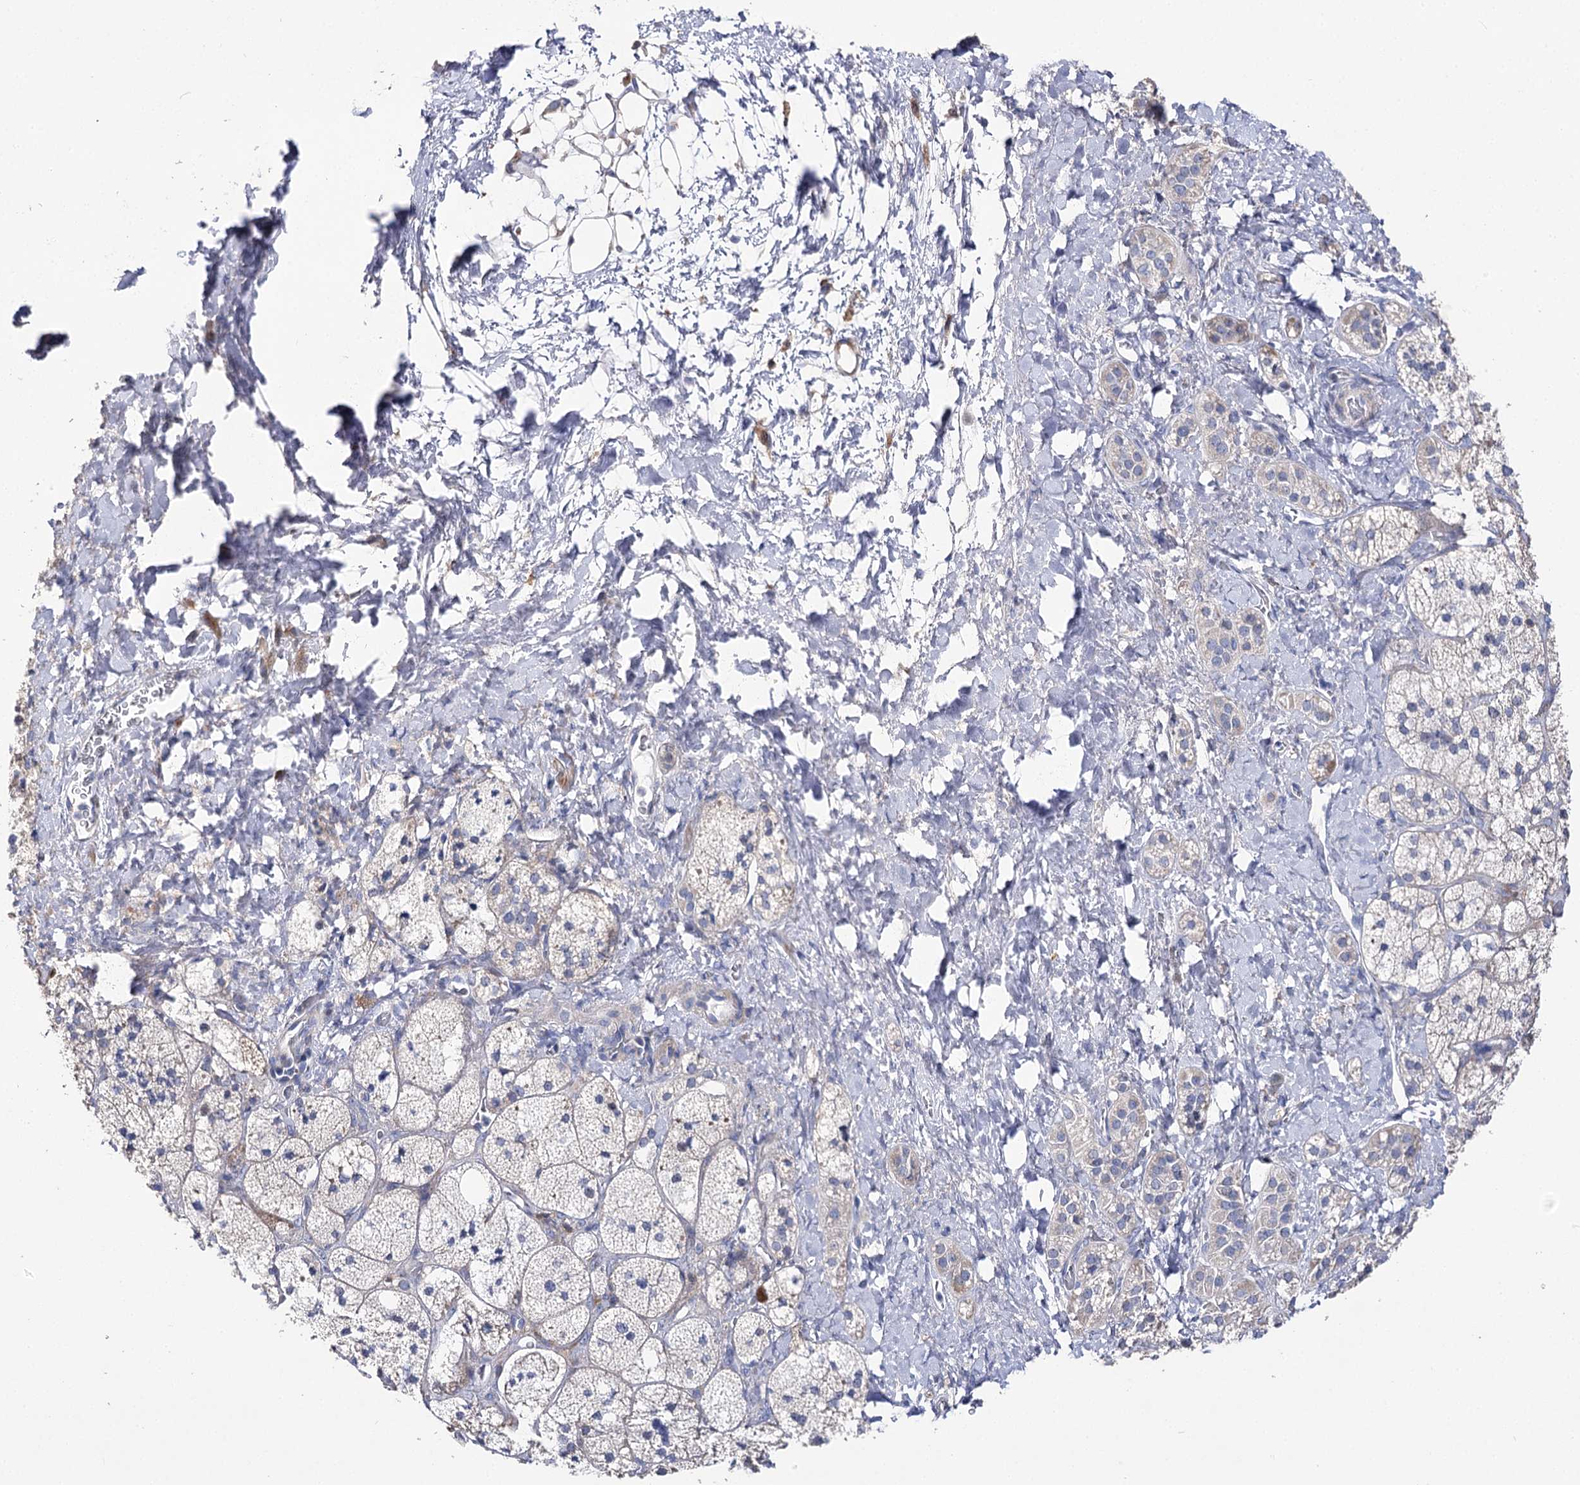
{"staining": {"intensity": "negative", "quantity": "none", "location": "none"}, "tissue": "adrenal gland", "cell_type": "Glandular cells", "image_type": "normal", "snomed": [{"axis": "morphology", "description": "Normal tissue, NOS"}, {"axis": "topography", "description": "Adrenal gland"}], "caption": "A high-resolution image shows IHC staining of normal adrenal gland, which reveals no significant staining in glandular cells. (Immunohistochemistry (ihc), brightfield microscopy, high magnification).", "gene": "NRAP", "patient": {"sex": "male", "age": 61}}